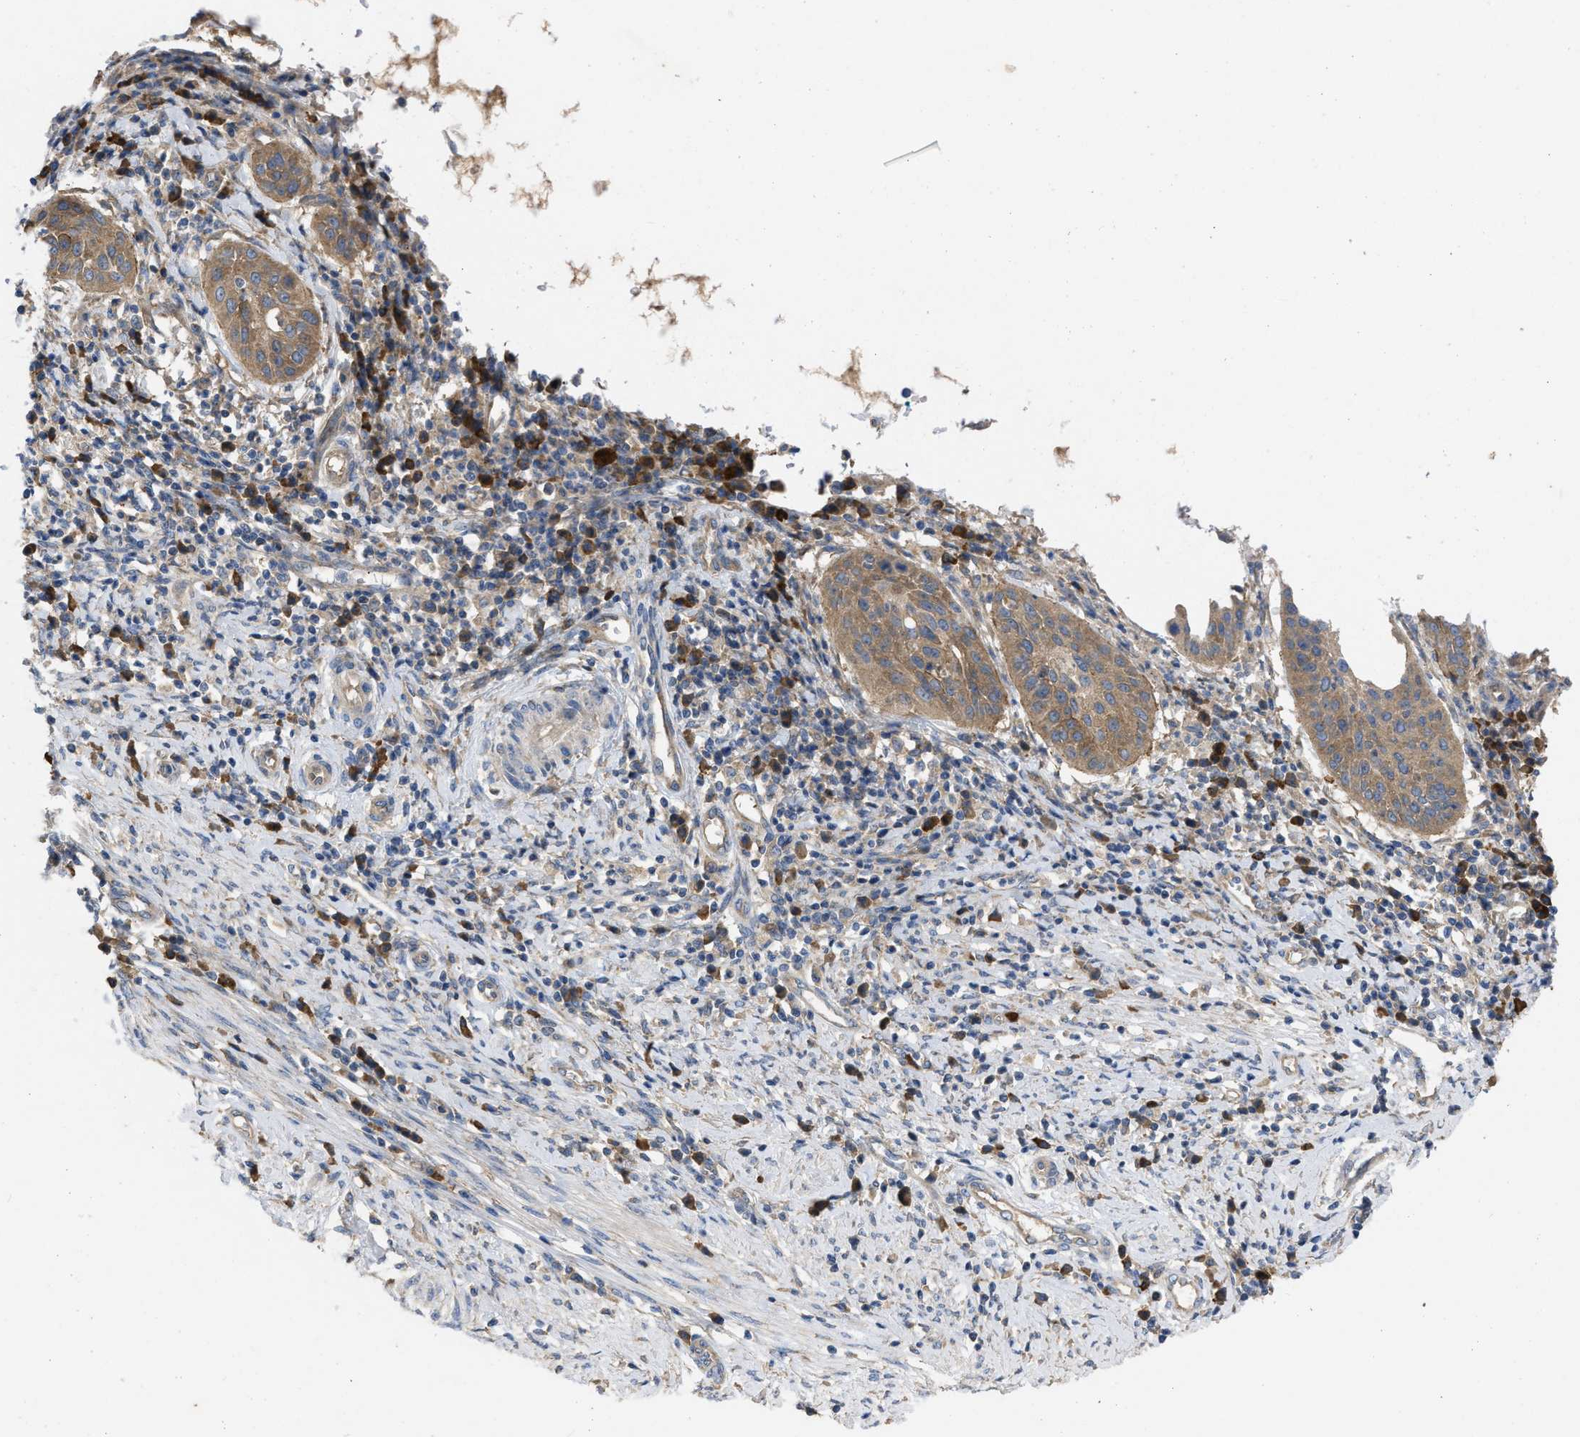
{"staining": {"intensity": "moderate", "quantity": ">75%", "location": "cytoplasmic/membranous"}, "tissue": "cervical cancer", "cell_type": "Tumor cells", "image_type": "cancer", "snomed": [{"axis": "morphology", "description": "Normal tissue, NOS"}, {"axis": "morphology", "description": "Squamous cell carcinoma, NOS"}, {"axis": "topography", "description": "Cervix"}], "caption": "Protein expression analysis of cervical cancer demonstrates moderate cytoplasmic/membranous positivity in approximately >75% of tumor cells.", "gene": "TMEM131", "patient": {"sex": "female", "age": 39}}